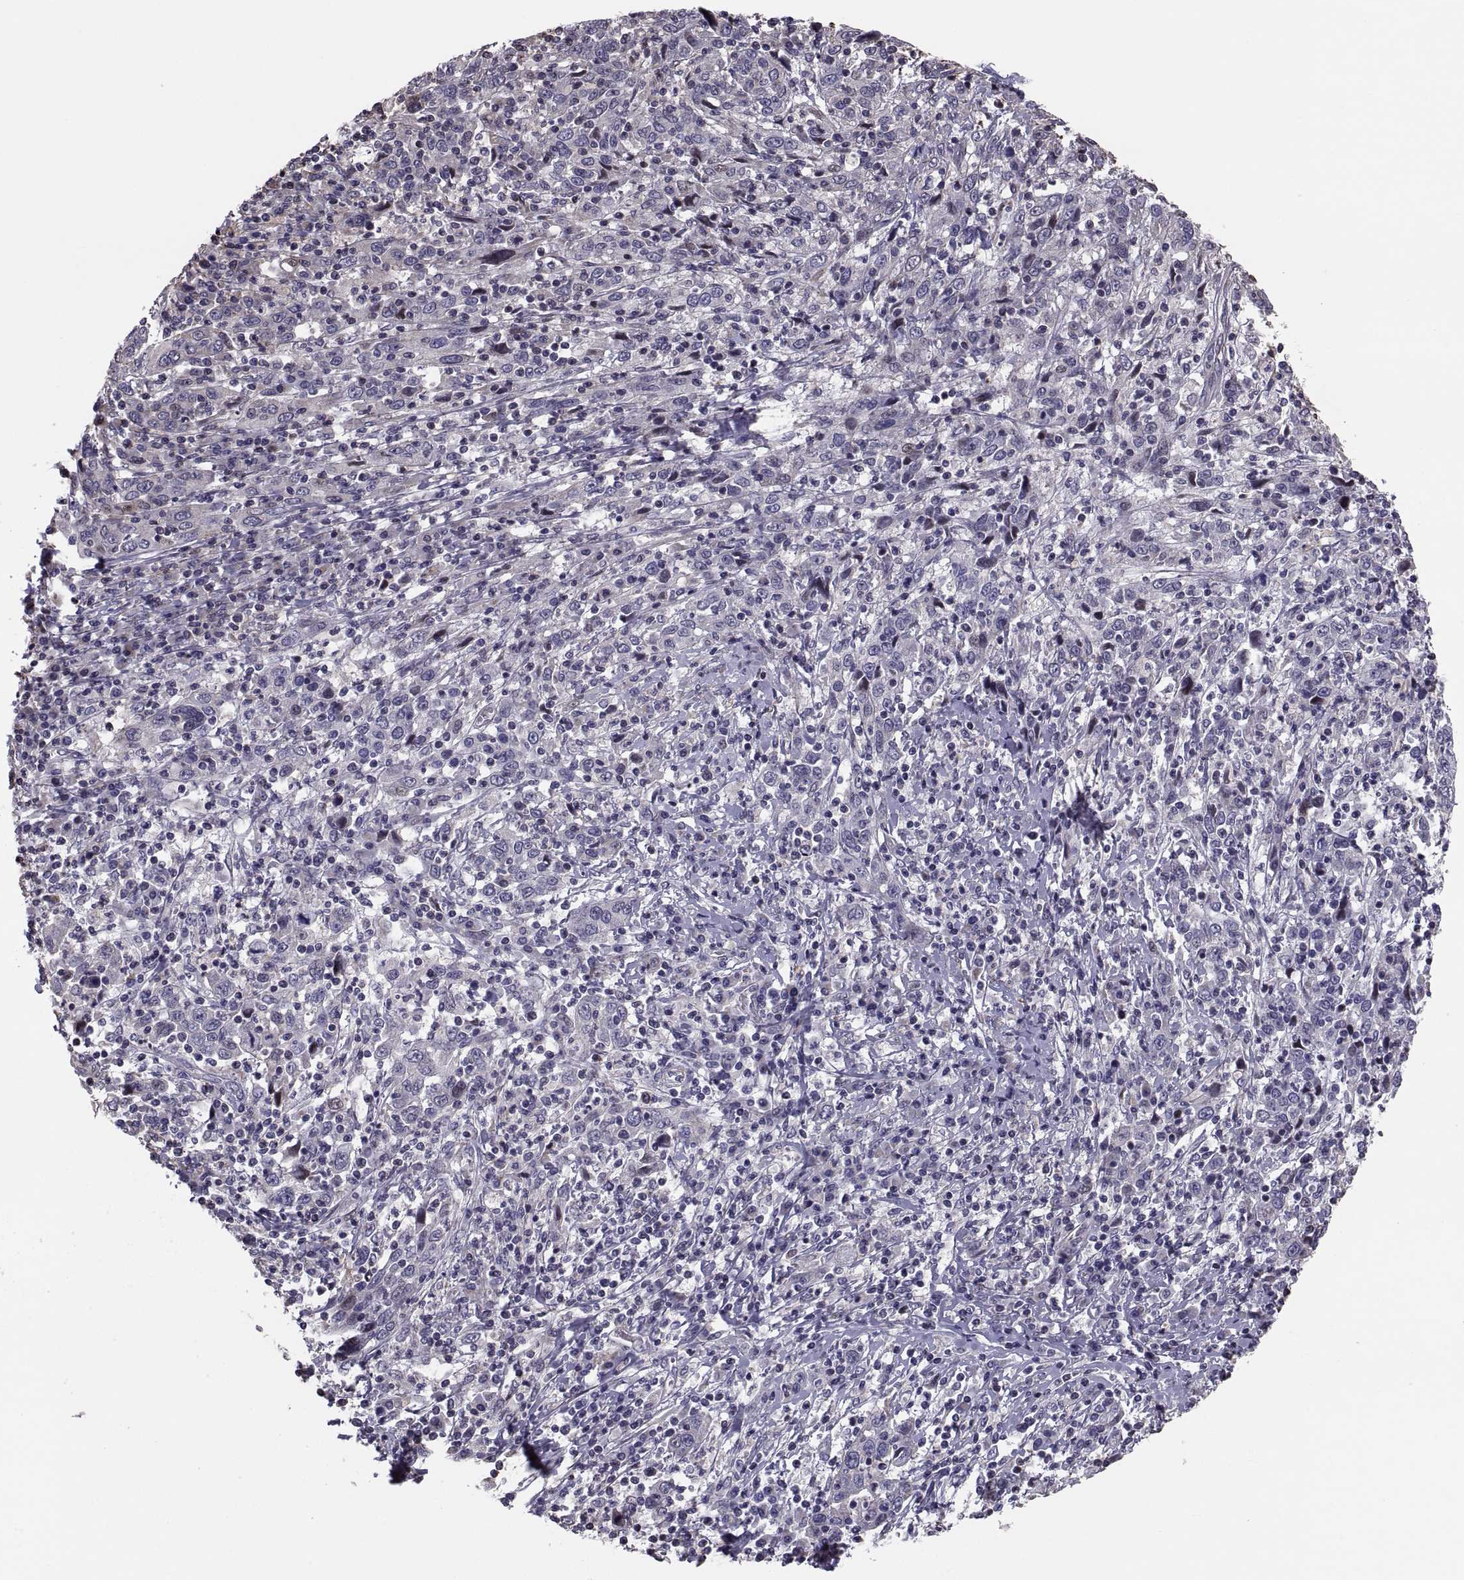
{"staining": {"intensity": "negative", "quantity": "none", "location": "none"}, "tissue": "cervical cancer", "cell_type": "Tumor cells", "image_type": "cancer", "snomed": [{"axis": "morphology", "description": "Squamous cell carcinoma, NOS"}, {"axis": "topography", "description": "Cervix"}], "caption": "The histopathology image demonstrates no significant expression in tumor cells of squamous cell carcinoma (cervical).", "gene": "ANO1", "patient": {"sex": "female", "age": 46}}